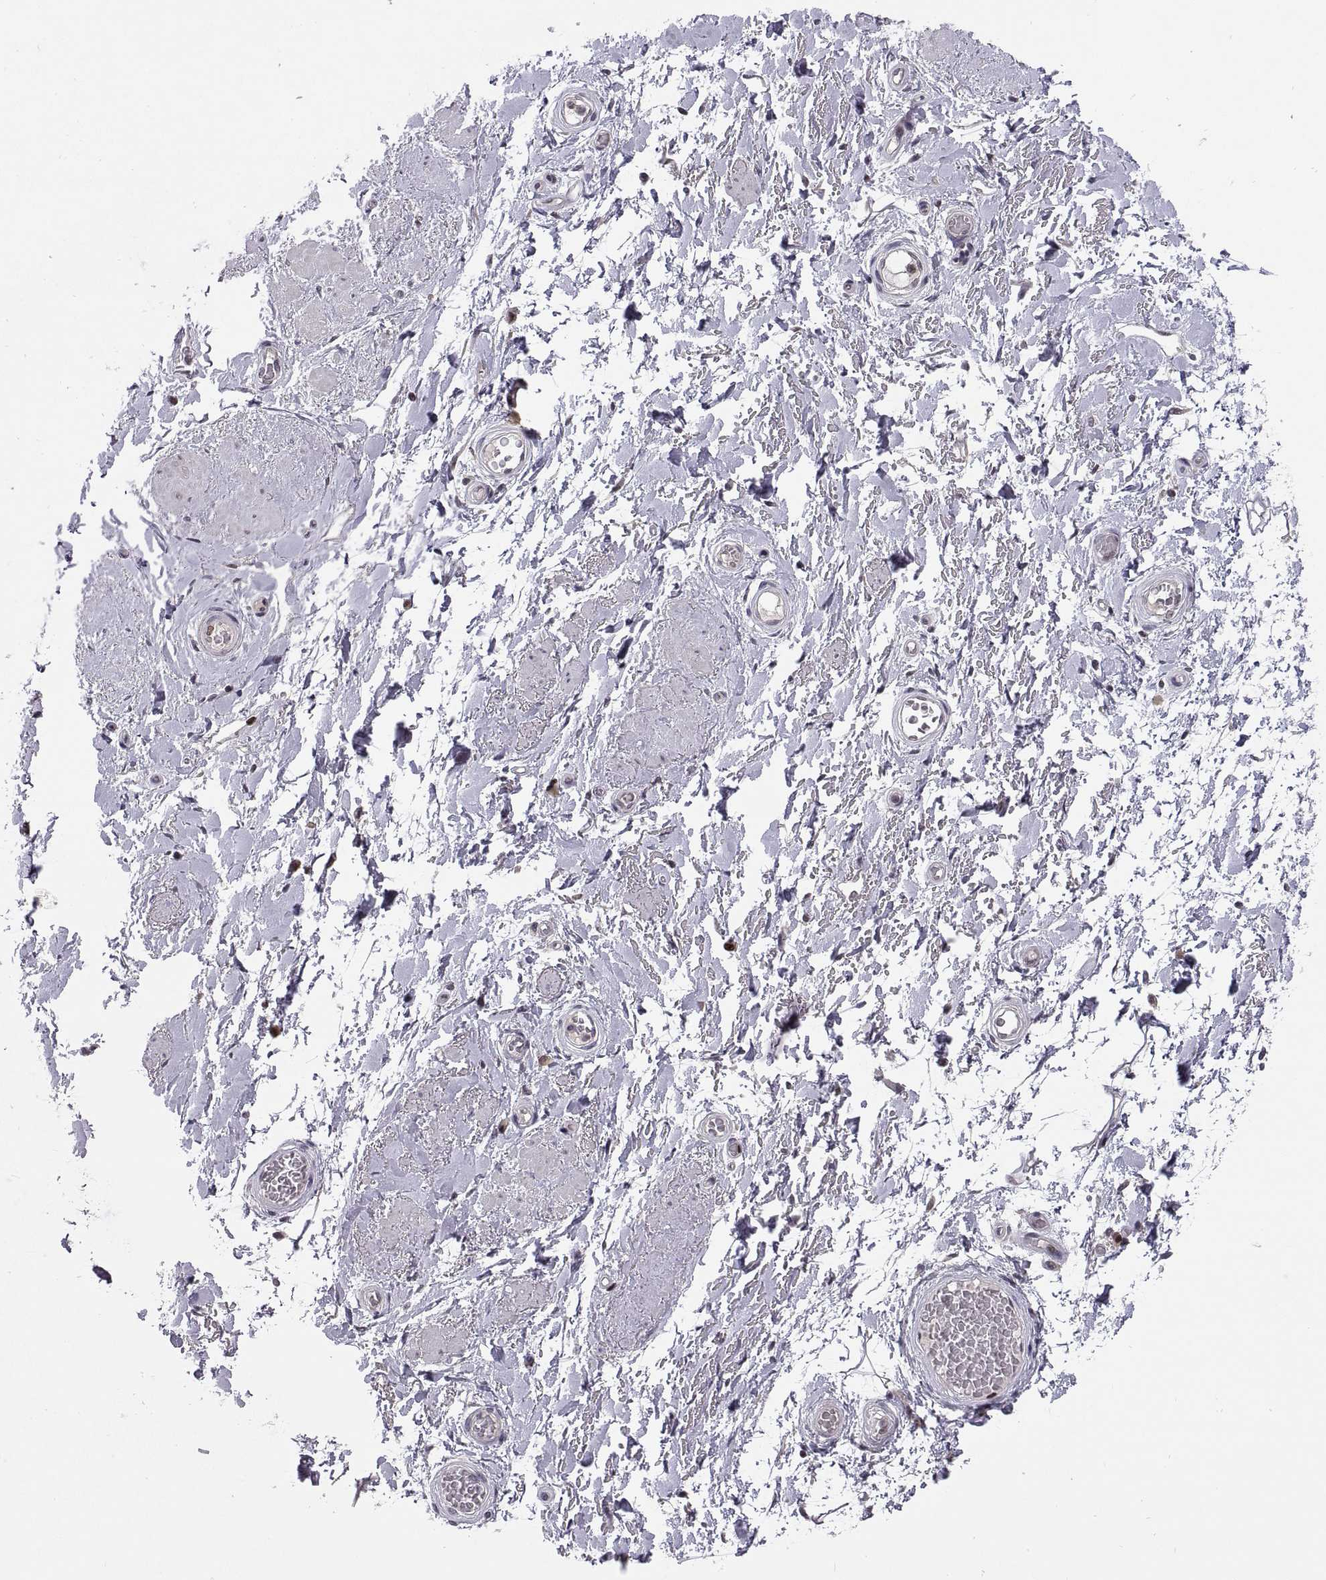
{"staining": {"intensity": "negative", "quantity": "none", "location": "none"}, "tissue": "adipose tissue", "cell_type": "Adipocytes", "image_type": "normal", "snomed": [{"axis": "morphology", "description": "Normal tissue, NOS"}, {"axis": "topography", "description": "Anal"}, {"axis": "topography", "description": "Peripheral nerve tissue"}], "caption": "There is no significant positivity in adipocytes of adipose tissue. The staining is performed using DAB (3,3'-diaminobenzidine) brown chromogen with nuclei counter-stained in using hematoxylin.", "gene": "CHFR", "patient": {"sex": "male", "age": 53}}